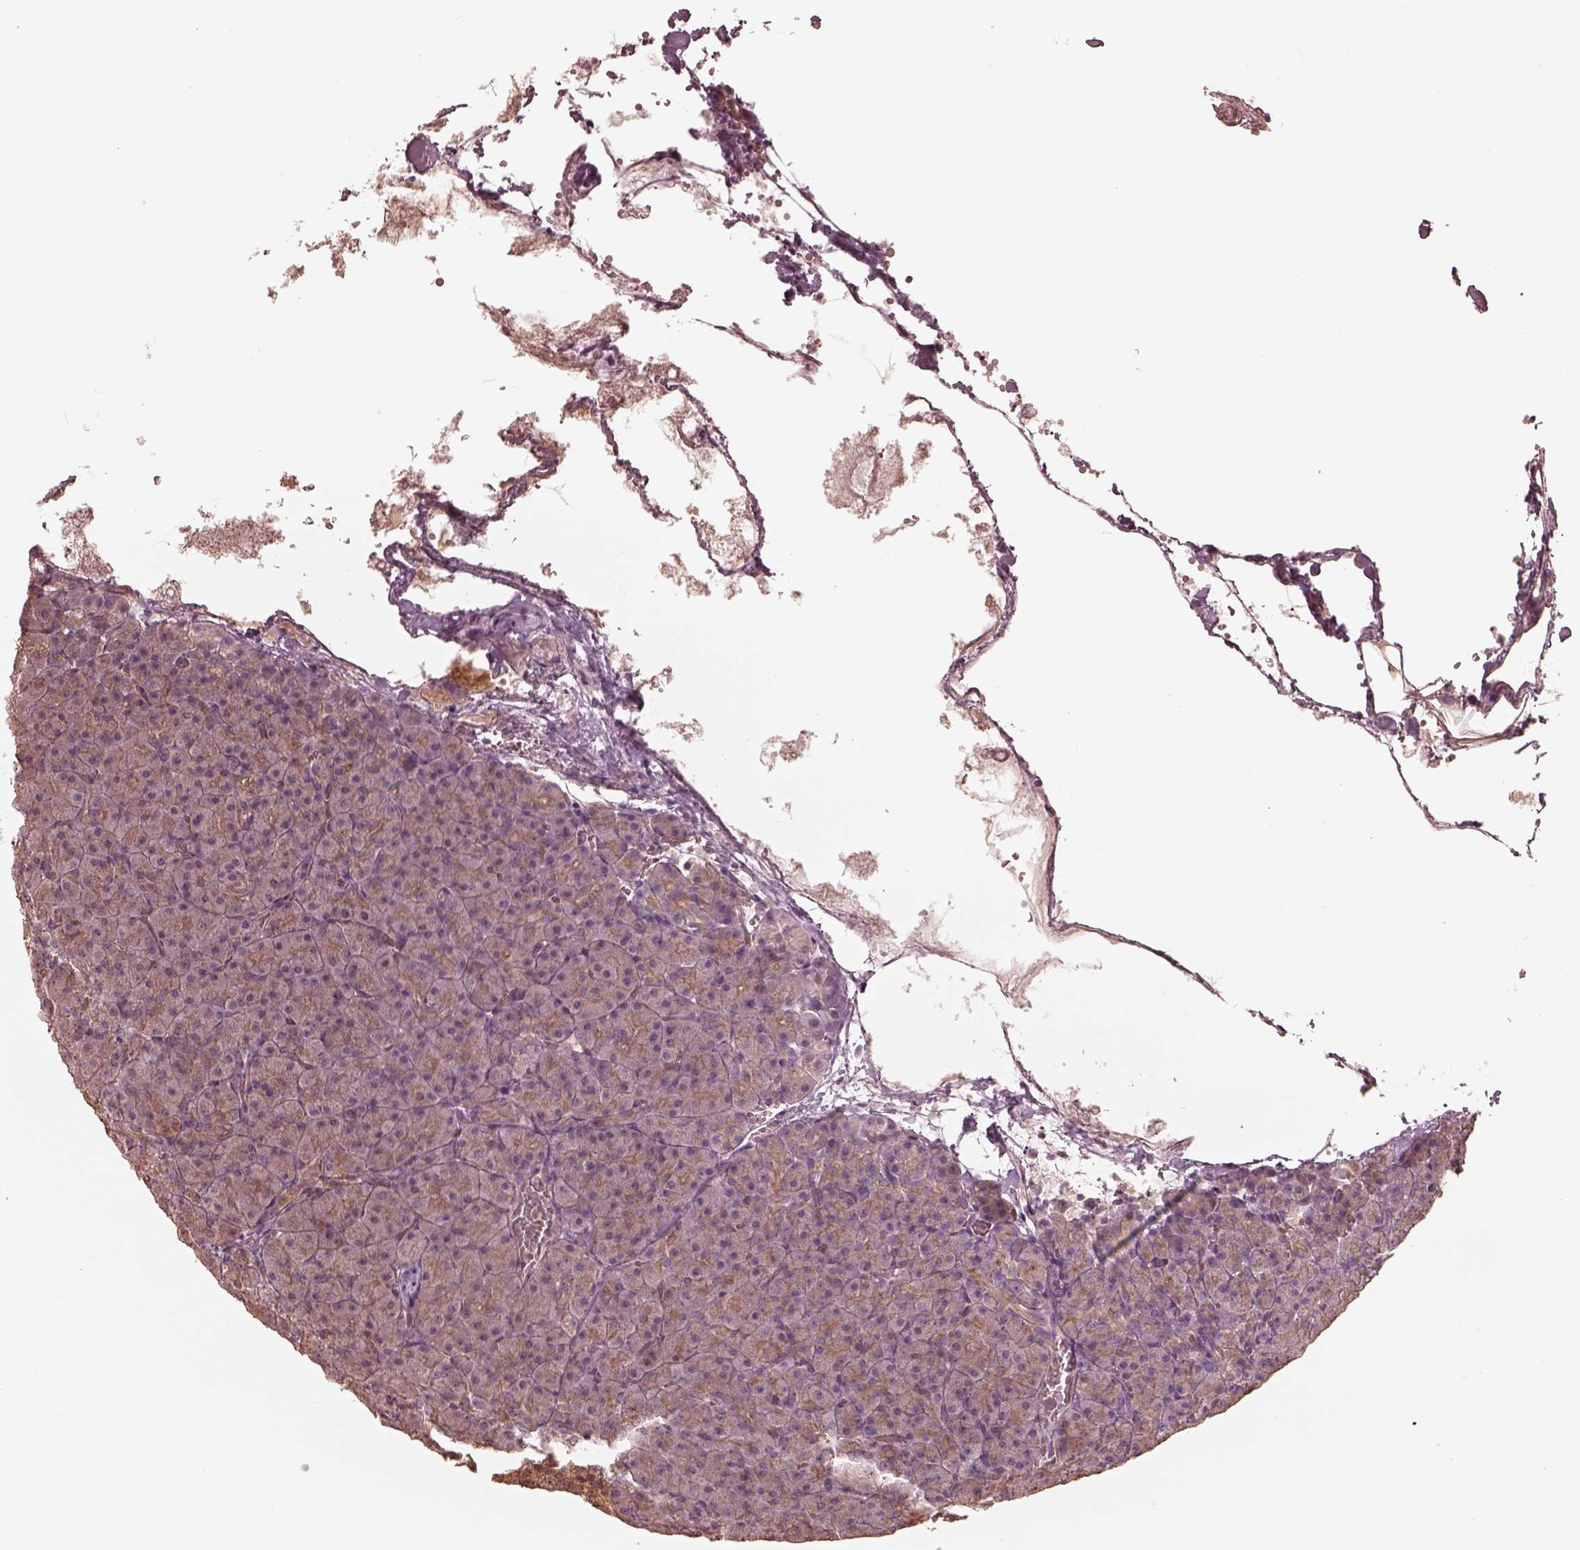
{"staining": {"intensity": "weak", "quantity": "25%-75%", "location": "cytoplasmic/membranous"}, "tissue": "pancreas", "cell_type": "Exocrine glandular cells", "image_type": "normal", "snomed": [{"axis": "morphology", "description": "Normal tissue, NOS"}, {"axis": "topography", "description": "Pancreas"}], "caption": "Pancreas stained with immunohistochemistry (IHC) exhibits weak cytoplasmic/membranous expression in about 25%-75% of exocrine glandular cells. (Stains: DAB (3,3'-diaminobenzidine) in brown, nuclei in blue, Microscopy: brightfield microscopy at high magnification).", "gene": "KIF5C", "patient": {"sex": "female", "age": 74}}